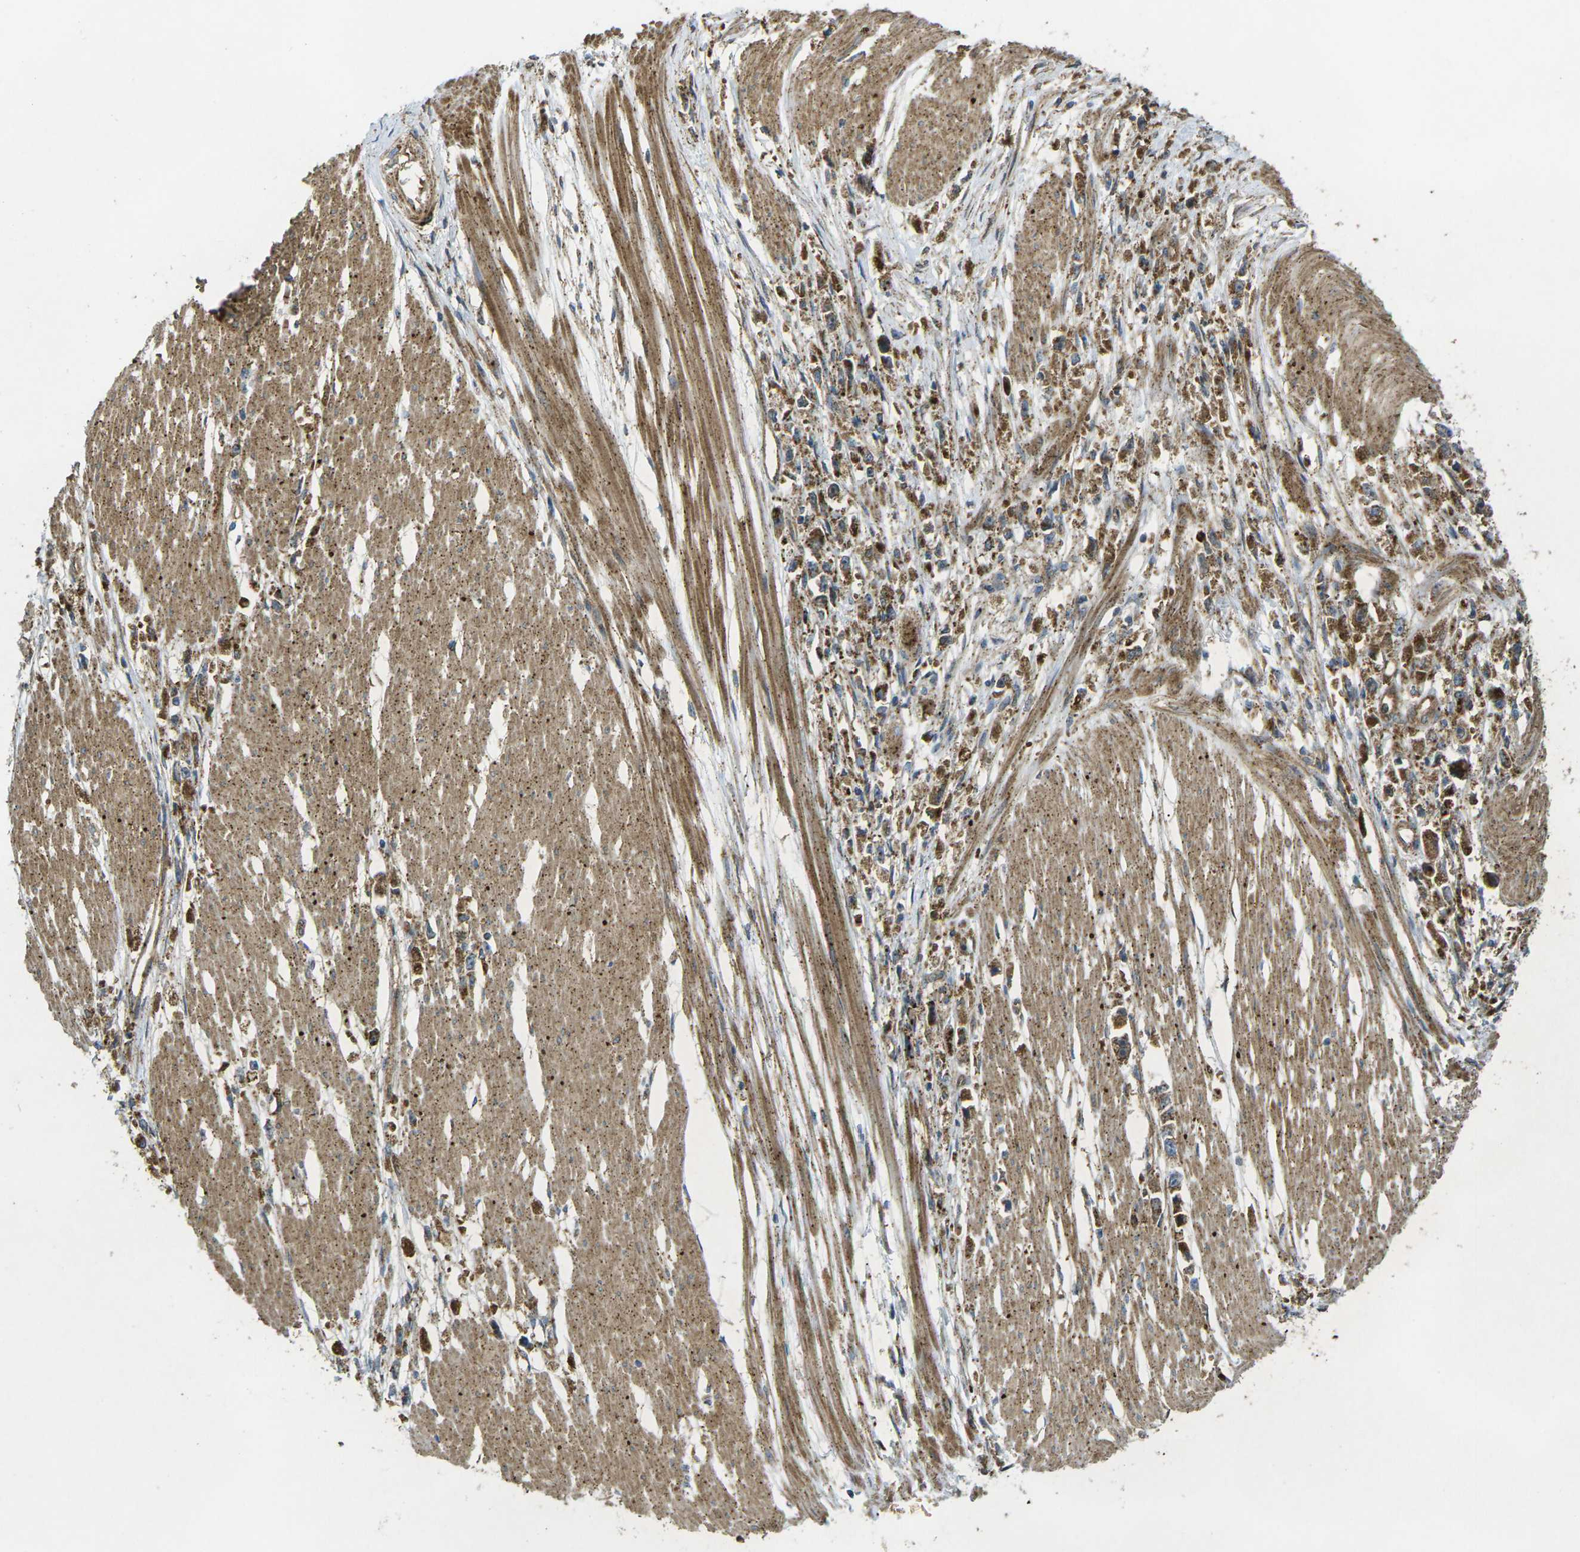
{"staining": {"intensity": "strong", "quantity": ">75%", "location": "cytoplasmic/membranous"}, "tissue": "stomach cancer", "cell_type": "Tumor cells", "image_type": "cancer", "snomed": [{"axis": "morphology", "description": "Adenocarcinoma, NOS"}, {"axis": "topography", "description": "Stomach"}], "caption": "An immunohistochemistry micrograph of neoplastic tissue is shown. Protein staining in brown shows strong cytoplasmic/membranous positivity in stomach cancer within tumor cells.", "gene": "CHMP3", "patient": {"sex": "female", "age": 59}}